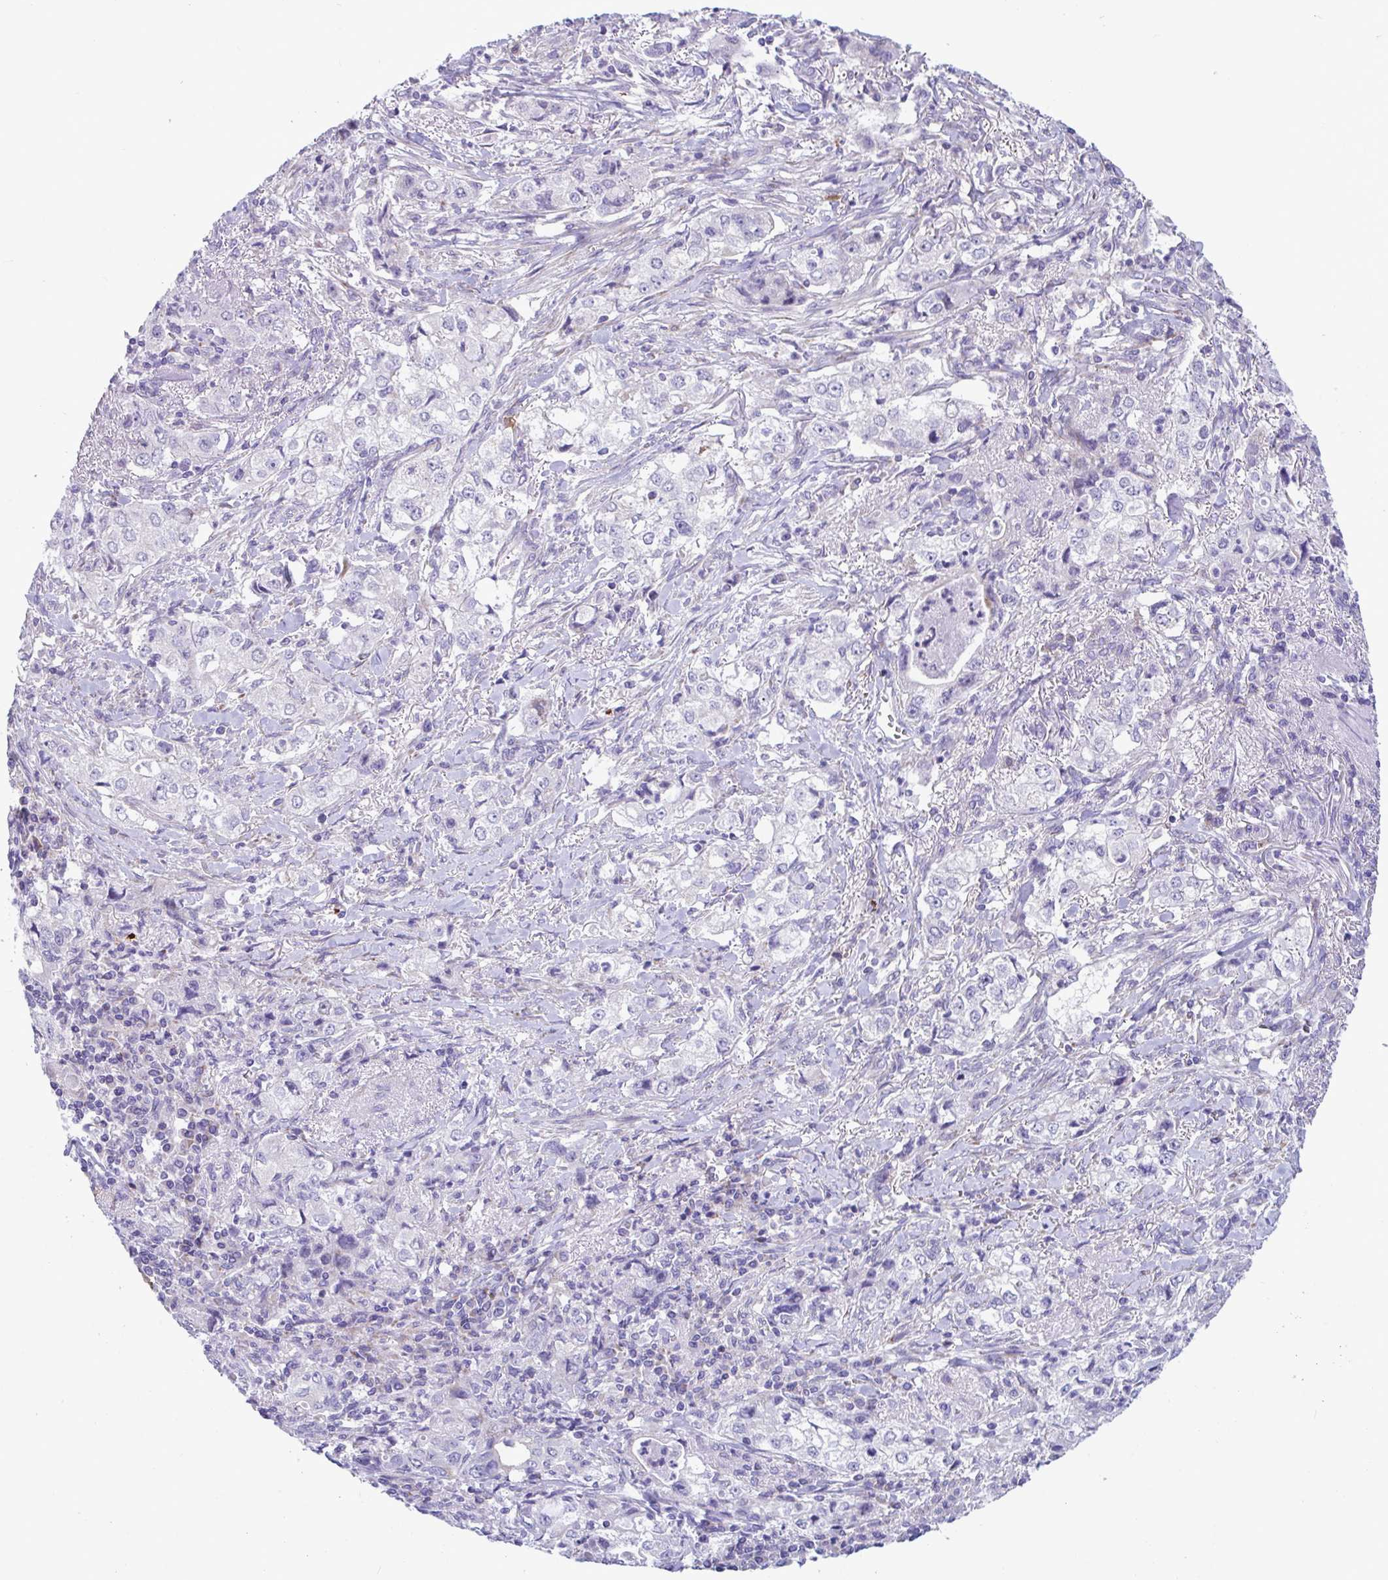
{"staining": {"intensity": "negative", "quantity": "none", "location": "none"}, "tissue": "stomach cancer", "cell_type": "Tumor cells", "image_type": "cancer", "snomed": [{"axis": "morphology", "description": "Adenocarcinoma, NOS"}, {"axis": "topography", "description": "Stomach, upper"}], "caption": "This is a photomicrograph of immunohistochemistry (IHC) staining of adenocarcinoma (stomach), which shows no positivity in tumor cells.", "gene": "DTX3", "patient": {"sex": "male", "age": 75}}